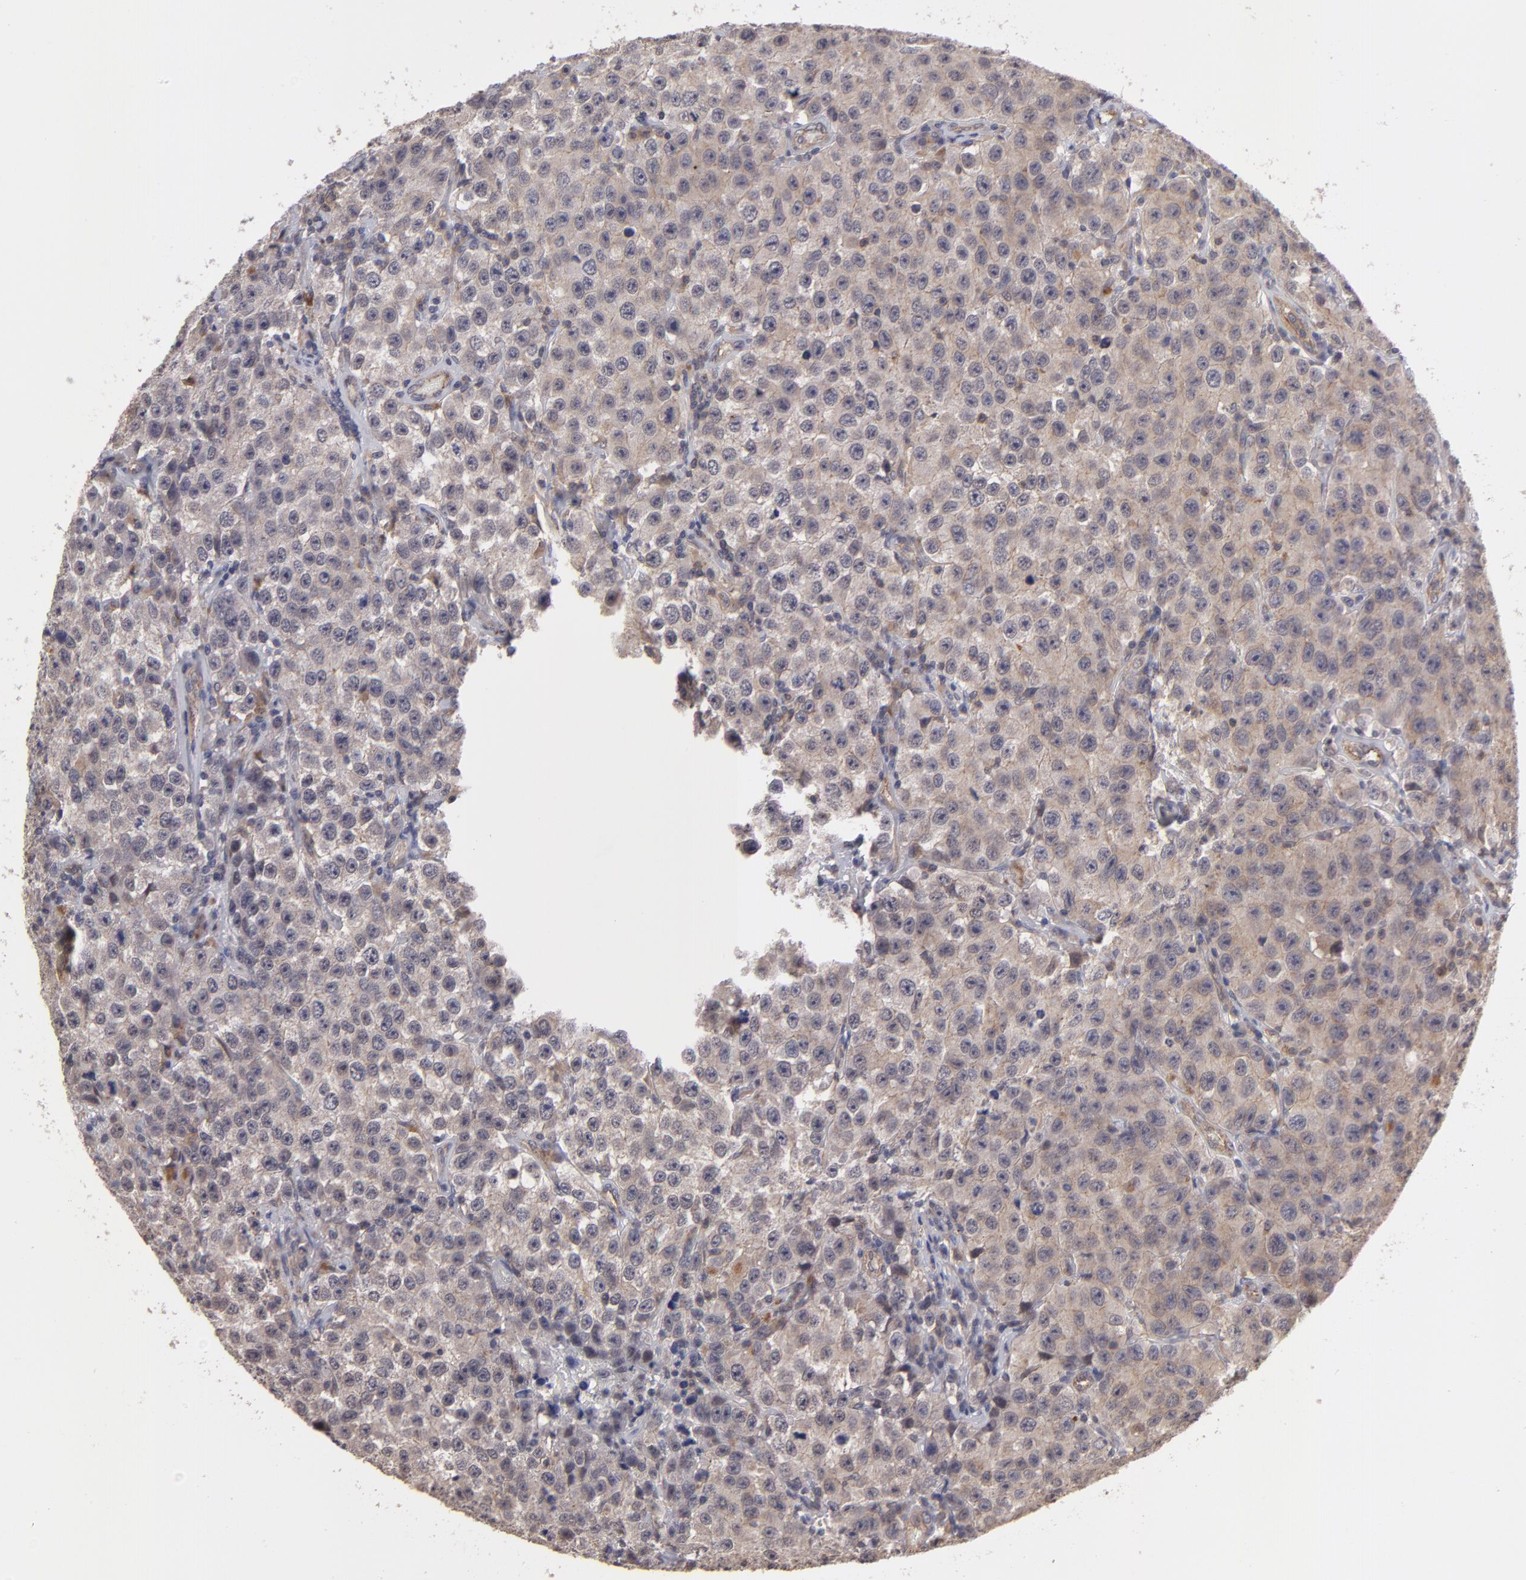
{"staining": {"intensity": "weak", "quantity": ">75%", "location": "cytoplasmic/membranous"}, "tissue": "testis cancer", "cell_type": "Tumor cells", "image_type": "cancer", "snomed": [{"axis": "morphology", "description": "Seminoma, NOS"}, {"axis": "topography", "description": "Testis"}], "caption": "A brown stain labels weak cytoplasmic/membranous expression of a protein in testis cancer (seminoma) tumor cells.", "gene": "CTSO", "patient": {"sex": "male", "age": 52}}